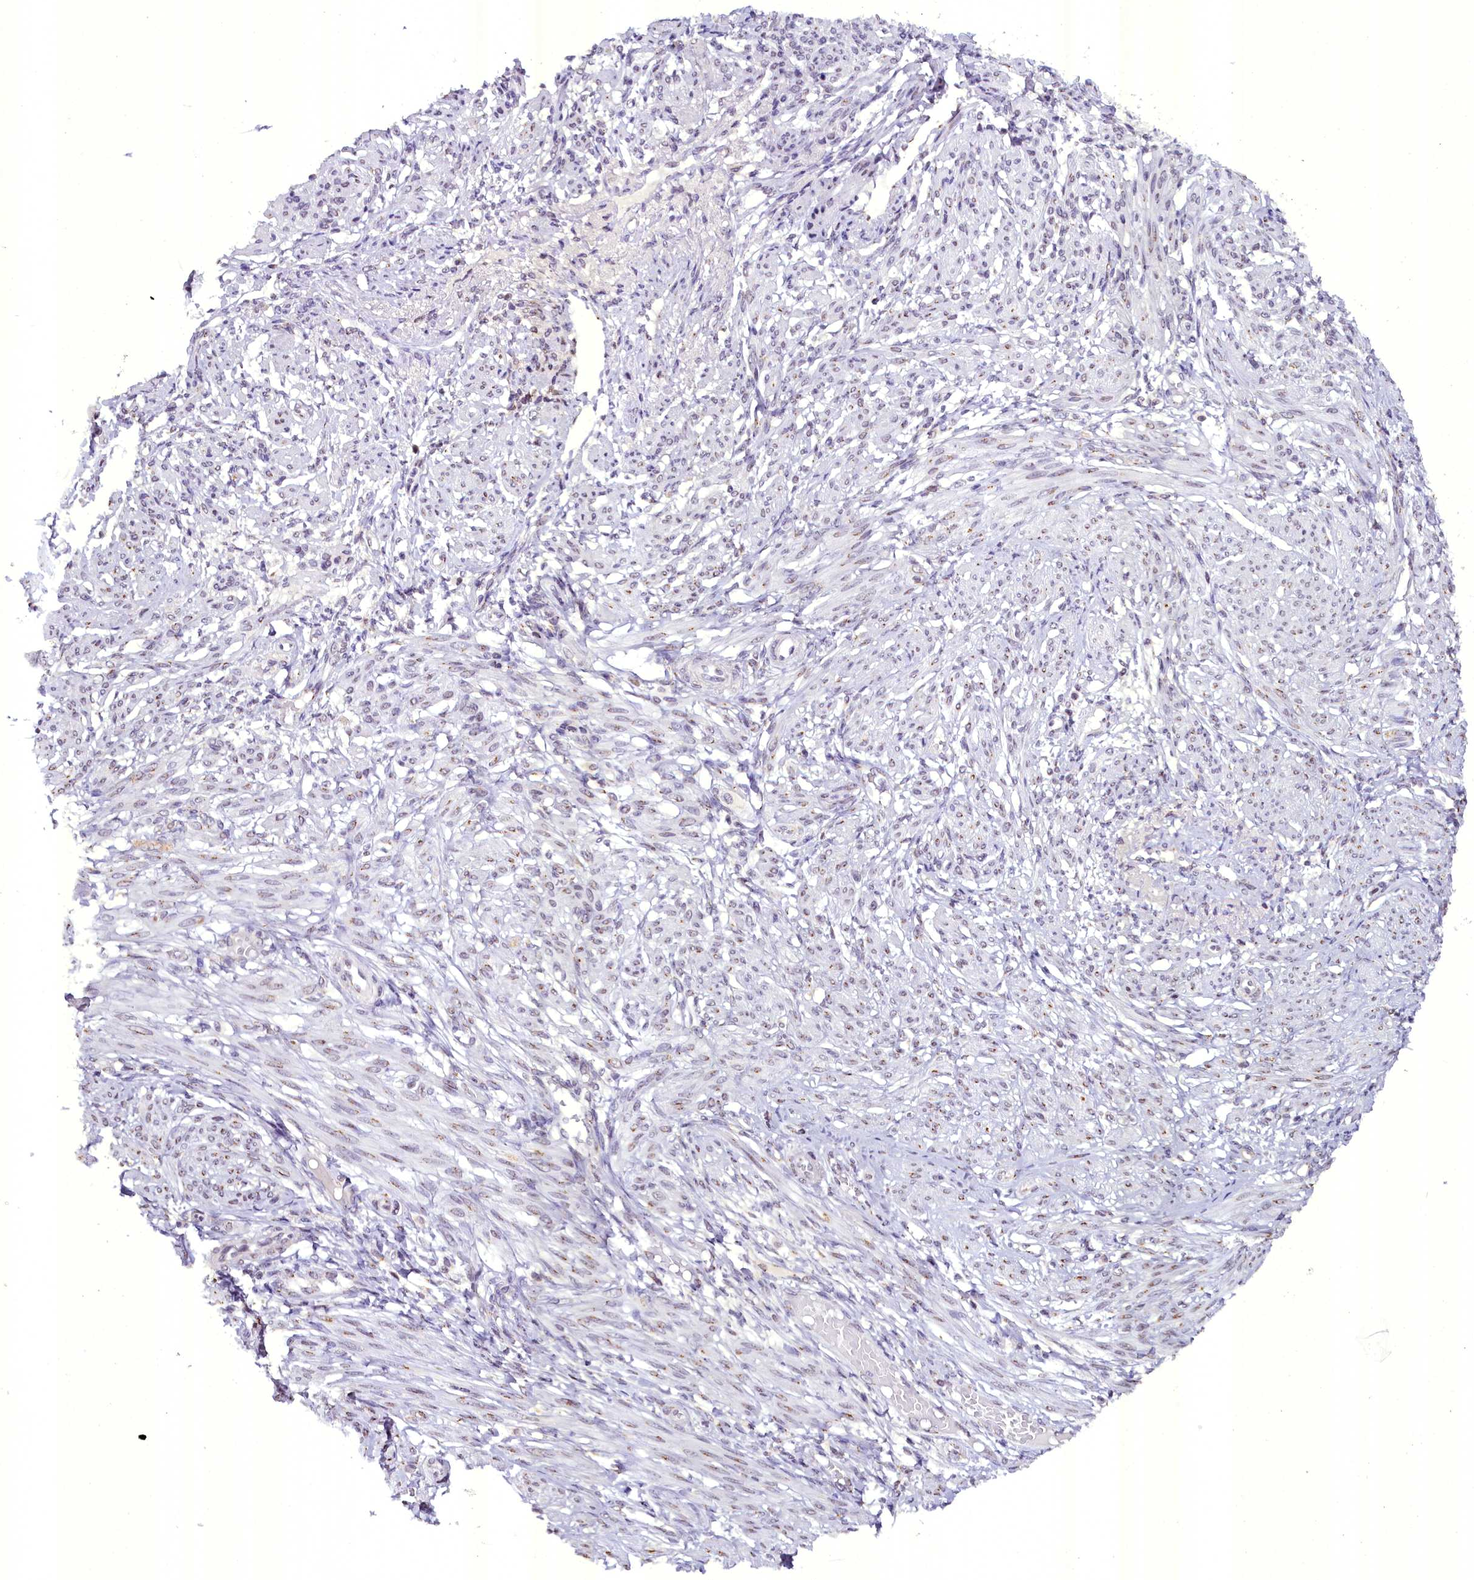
{"staining": {"intensity": "moderate", "quantity": "<25%", "location": "cytoplasmic/membranous"}, "tissue": "smooth muscle", "cell_type": "Smooth muscle cells", "image_type": "normal", "snomed": [{"axis": "morphology", "description": "Normal tissue, NOS"}, {"axis": "topography", "description": "Smooth muscle"}], "caption": "Smooth muscle cells show low levels of moderate cytoplasmic/membranous positivity in about <25% of cells in unremarkable human smooth muscle. (Brightfield microscopy of DAB IHC at high magnification).", "gene": "NCBP1", "patient": {"sex": "female", "age": 39}}